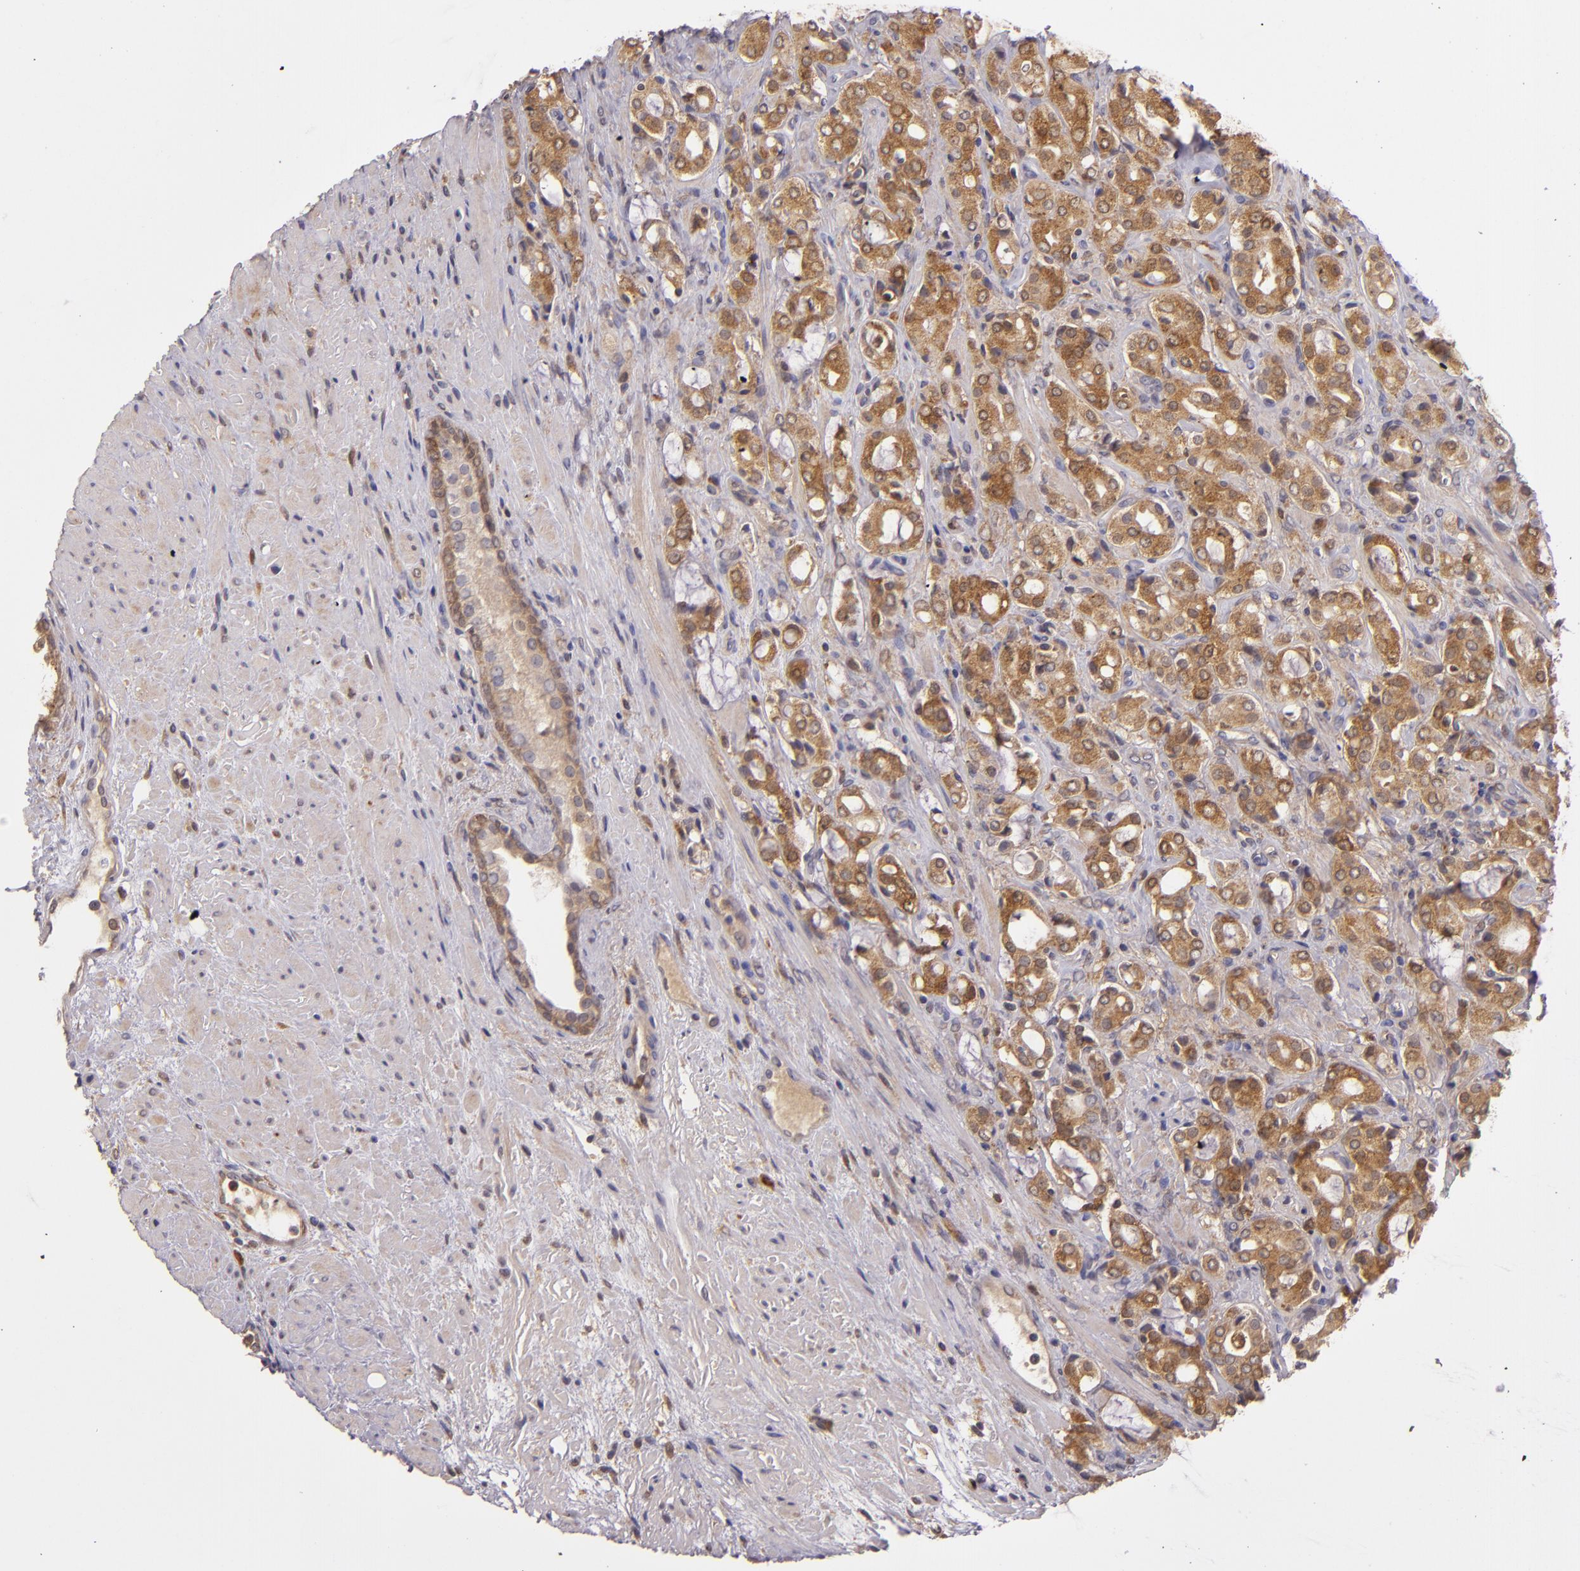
{"staining": {"intensity": "moderate", "quantity": ">75%", "location": "cytoplasmic/membranous"}, "tissue": "prostate cancer", "cell_type": "Tumor cells", "image_type": "cancer", "snomed": [{"axis": "morphology", "description": "Adenocarcinoma, High grade"}, {"axis": "topography", "description": "Prostate"}], "caption": "Immunohistochemistry (IHC) histopathology image of prostate cancer (adenocarcinoma (high-grade)) stained for a protein (brown), which reveals medium levels of moderate cytoplasmic/membranous positivity in approximately >75% of tumor cells.", "gene": "FHIT", "patient": {"sex": "male", "age": 72}}